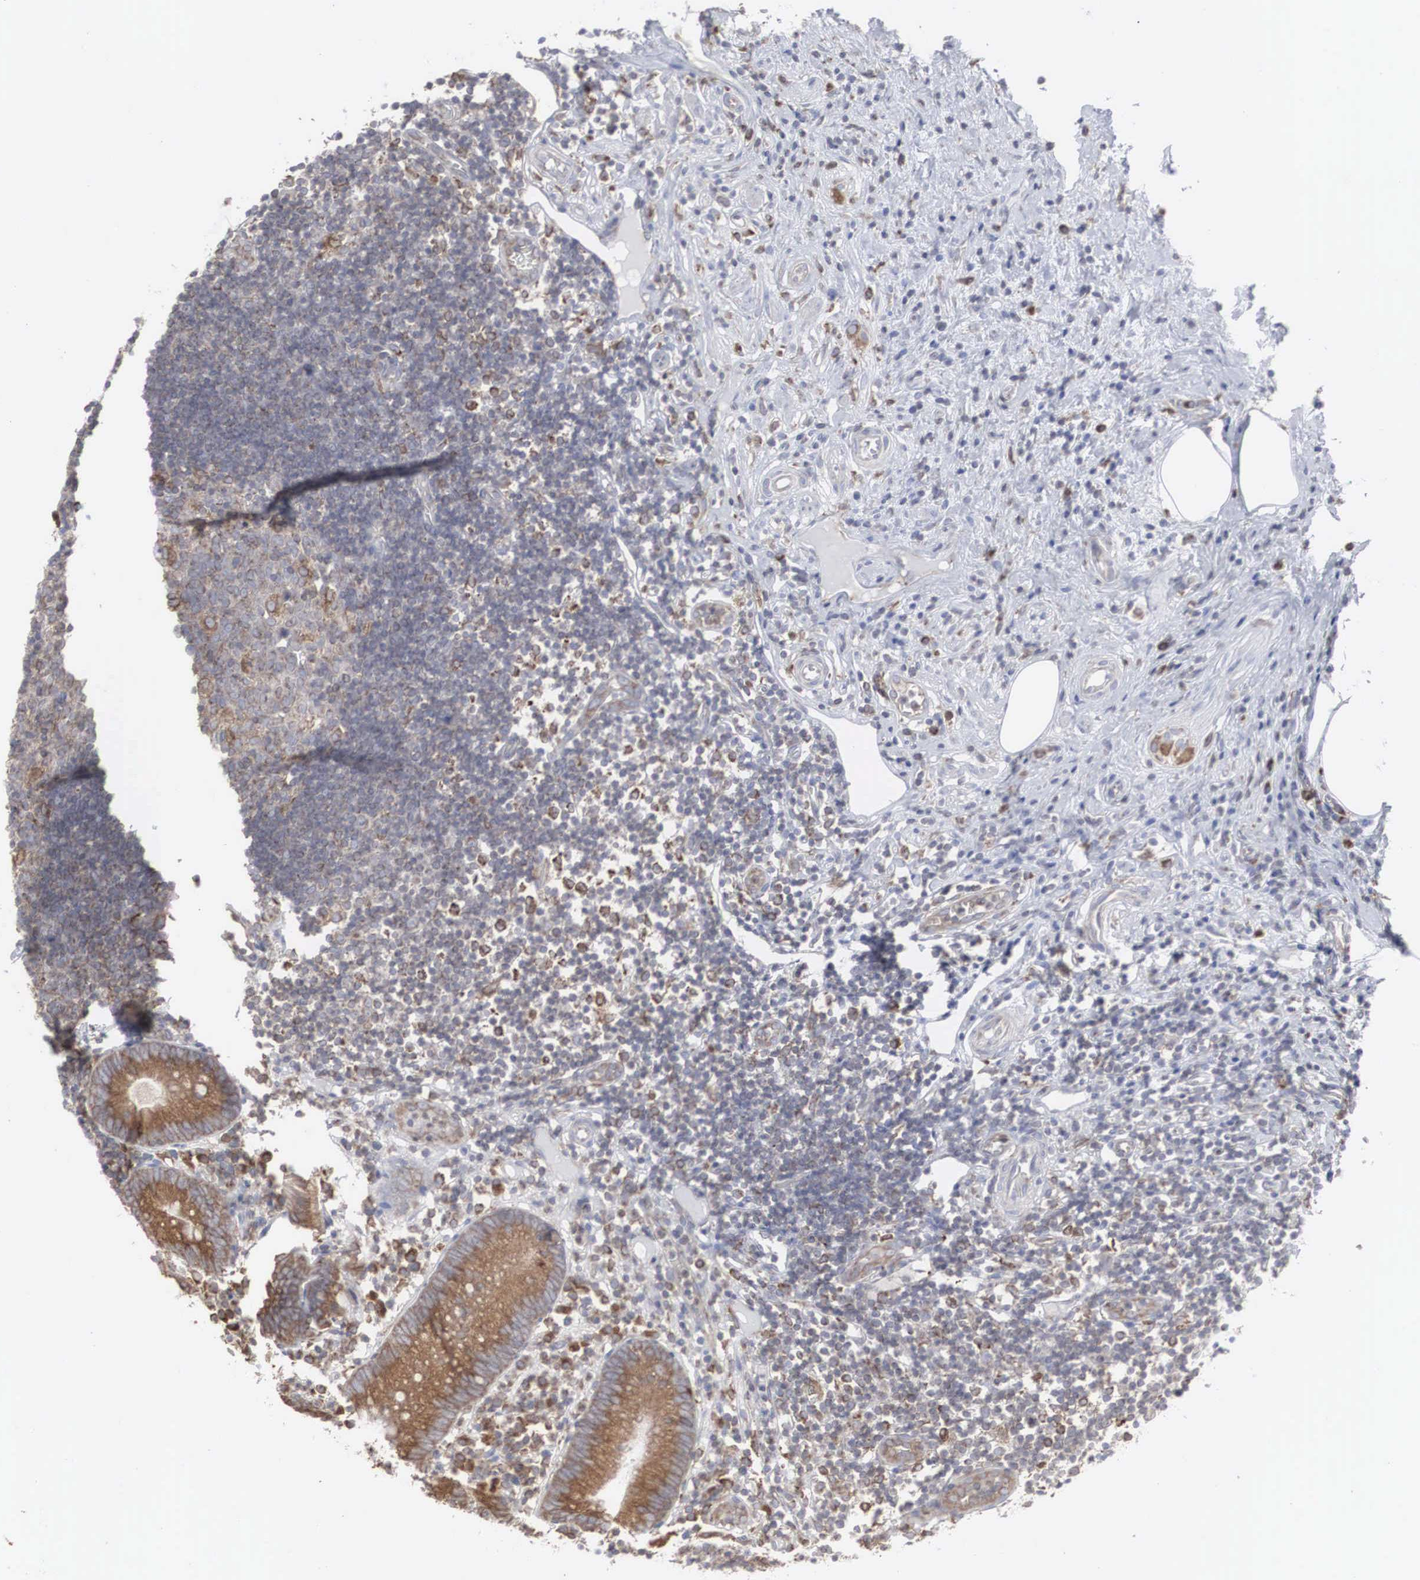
{"staining": {"intensity": "strong", "quantity": ">75%", "location": "cytoplasmic/membranous"}, "tissue": "appendix", "cell_type": "Glandular cells", "image_type": "normal", "snomed": [{"axis": "morphology", "description": "Normal tissue, NOS"}, {"axis": "topography", "description": "Appendix"}], "caption": "Protein analysis of benign appendix demonstrates strong cytoplasmic/membranous staining in approximately >75% of glandular cells. (DAB = brown stain, brightfield microscopy at high magnification).", "gene": "CTAGE15", "patient": {"sex": "male", "age": 25}}